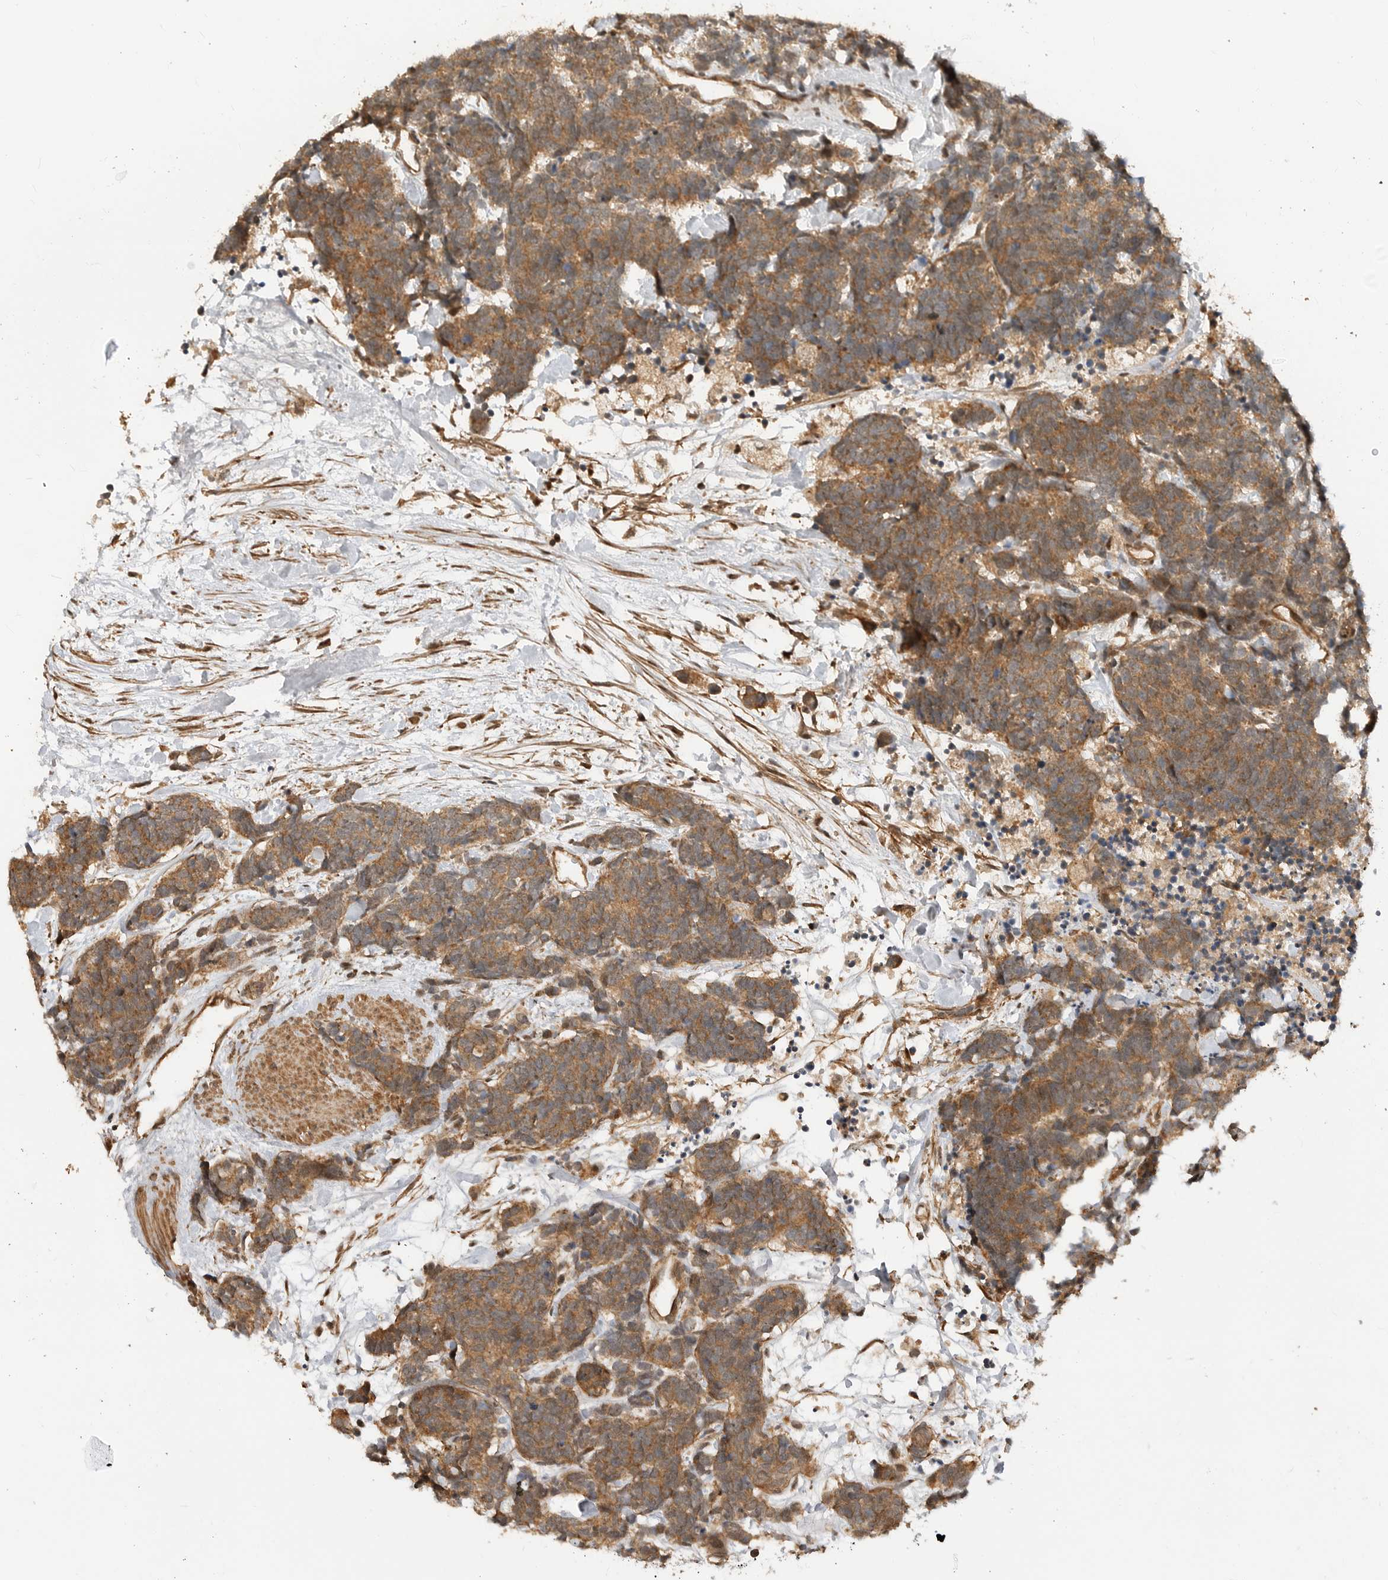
{"staining": {"intensity": "moderate", "quantity": ">75%", "location": "cytoplasmic/membranous"}, "tissue": "carcinoid", "cell_type": "Tumor cells", "image_type": "cancer", "snomed": [{"axis": "morphology", "description": "Carcinoma, NOS"}, {"axis": "morphology", "description": "Carcinoid, malignant, NOS"}, {"axis": "topography", "description": "Urinary bladder"}], "caption": "Immunohistochemistry (DAB (3,3'-diaminobenzidine)) staining of human carcinoma demonstrates moderate cytoplasmic/membranous protein expression in about >75% of tumor cells. The protein of interest is stained brown, and the nuclei are stained in blue (DAB IHC with brightfield microscopy, high magnification).", "gene": "ADPRS", "patient": {"sex": "male", "age": 57}}